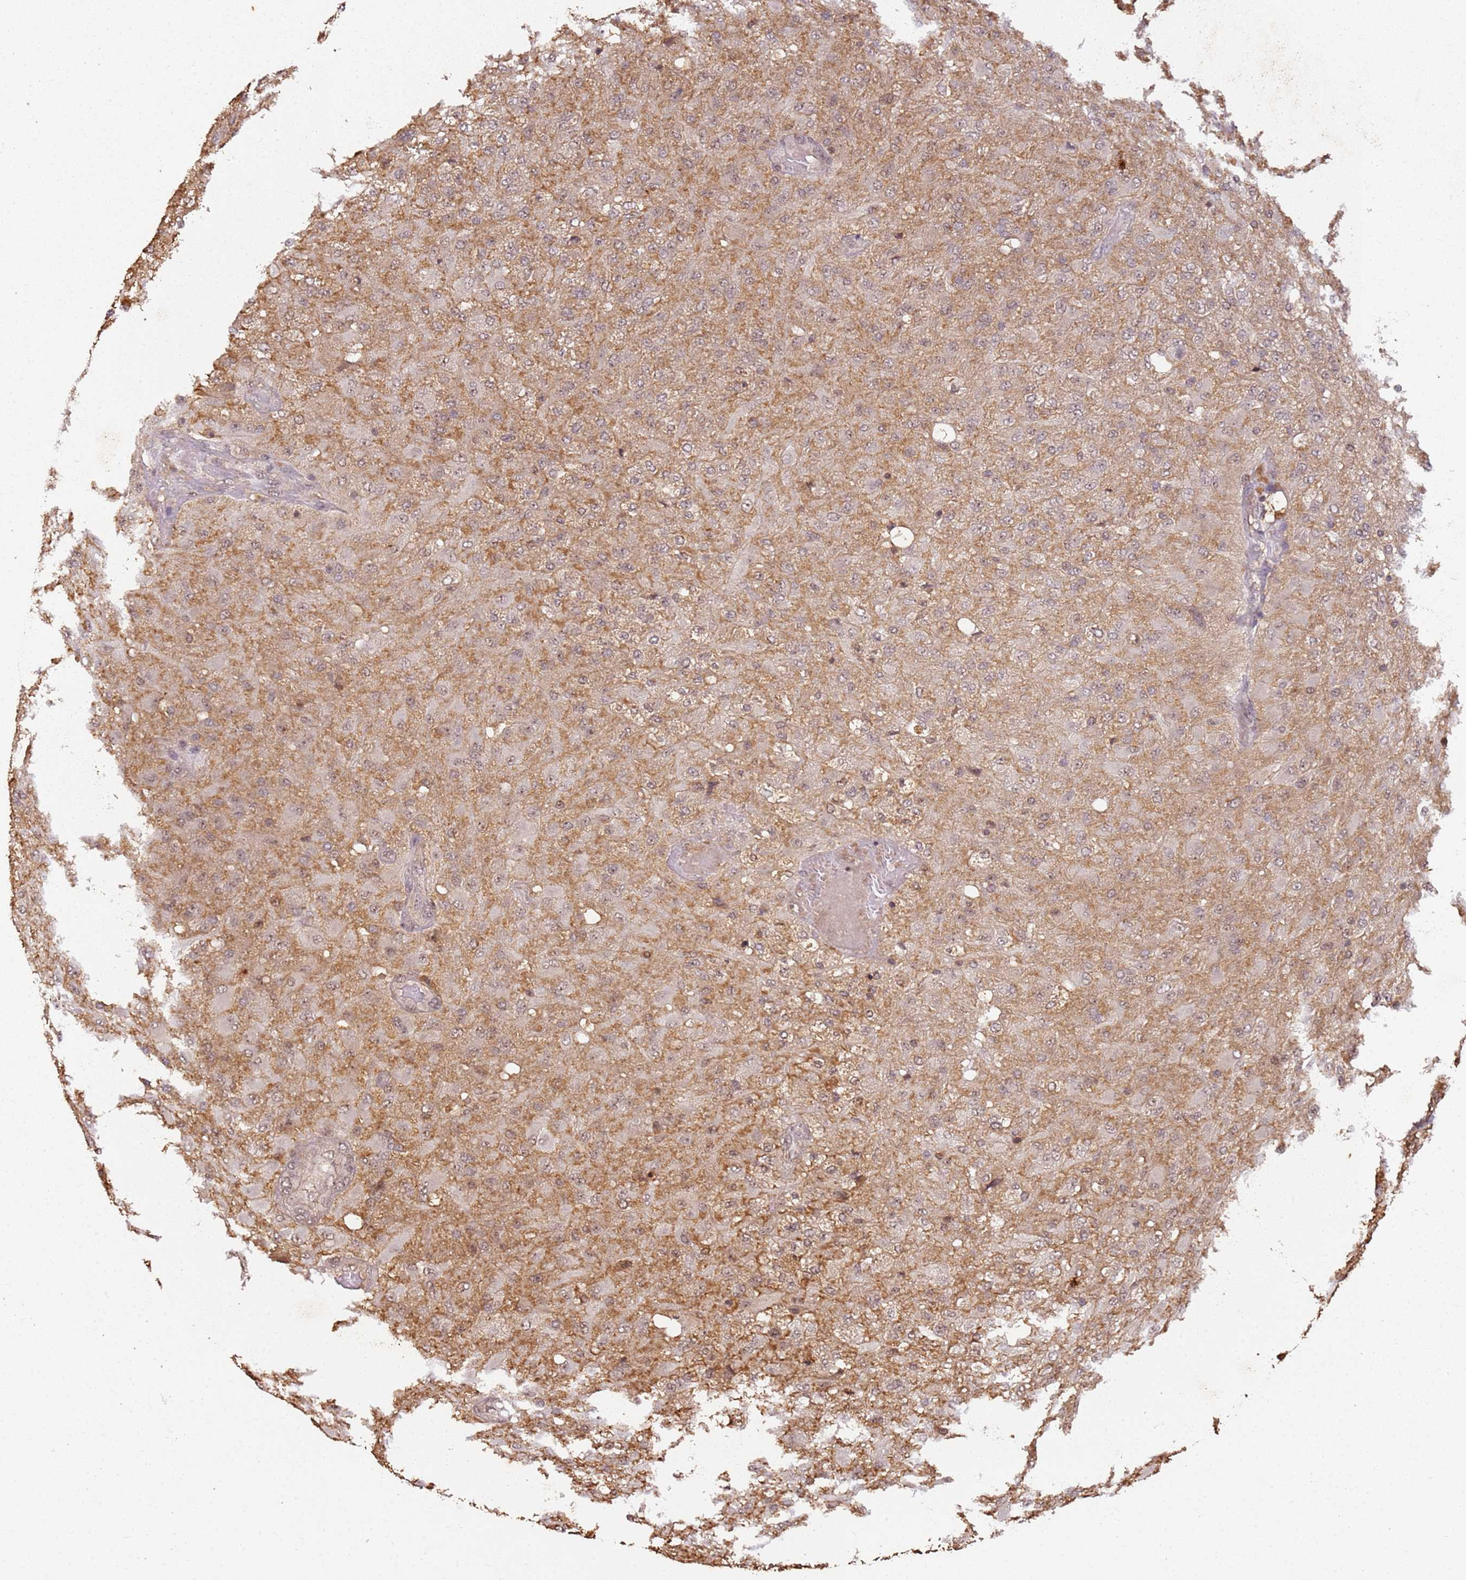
{"staining": {"intensity": "weak", "quantity": "<25%", "location": "nuclear"}, "tissue": "glioma", "cell_type": "Tumor cells", "image_type": "cancer", "snomed": [{"axis": "morphology", "description": "Glioma, malignant, Low grade"}, {"axis": "topography", "description": "Brain"}], "caption": "High magnification brightfield microscopy of low-grade glioma (malignant) stained with DAB (brown) and counterstained with hematoxylin (blue): tumor cells show no significant staining.", "gene": "COL1A2", "patient": {"sex": "male", "age": 65}}